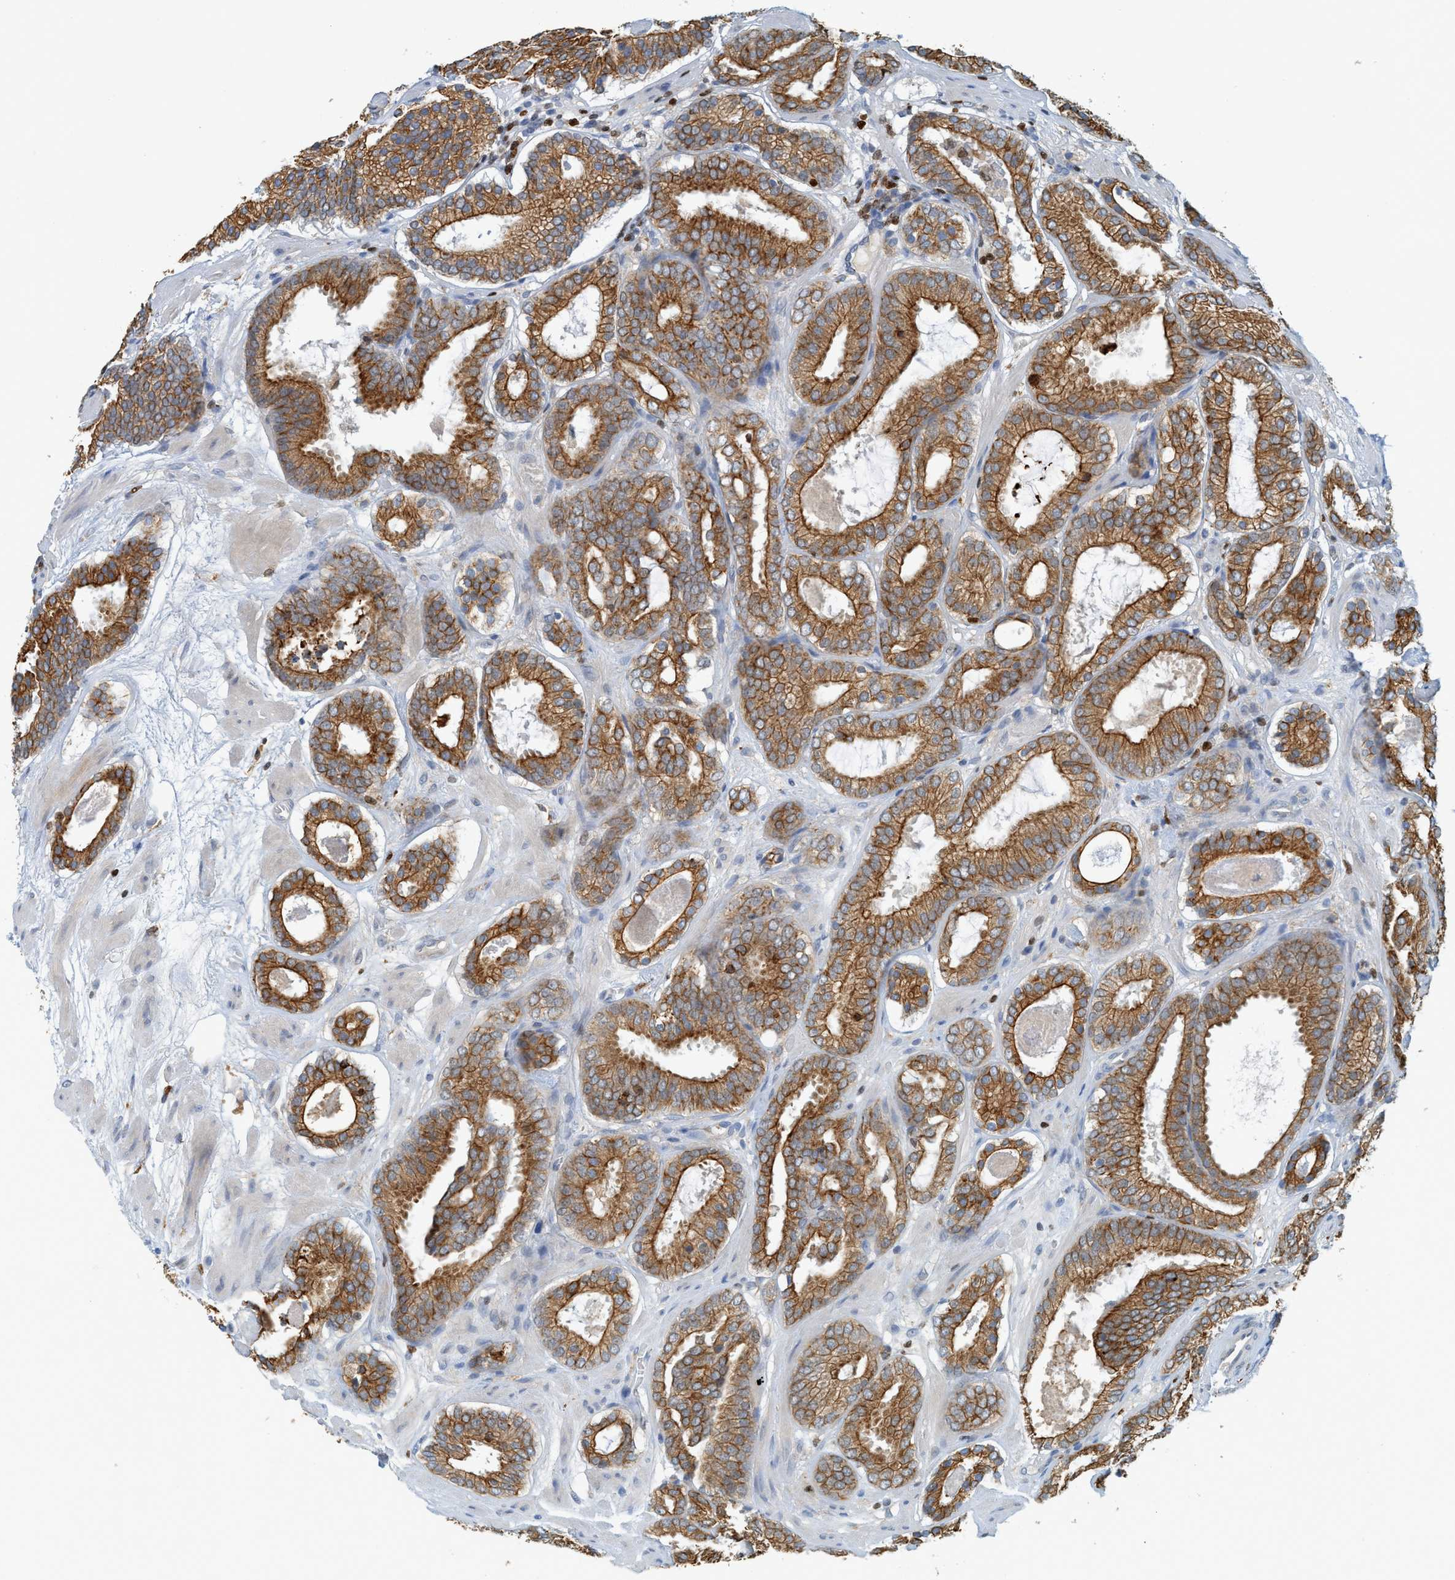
{"staining": {"intensity": "strong", "quantity": ">75%", "location": "cytoplasmic/membranous"}, "tissue": "prostate cancer", "cell_type": "Tumor cells", "image_type": "cancer", "snomed": [{"axis": "morphology", "description": "Adenocarcinoma, Low grade"}, {"axis": "topography", "description": "Prostate"}], "caption": "Prostate cancer (adenocarcinoma (low-grade)) was stained to show a protein in brown. There is high levels of strong cytoplasmic/membranous staining in approximately >75% of tumor cells.", "gene": "SH3D19", "patient": {"sex": "male", "age": 69}}